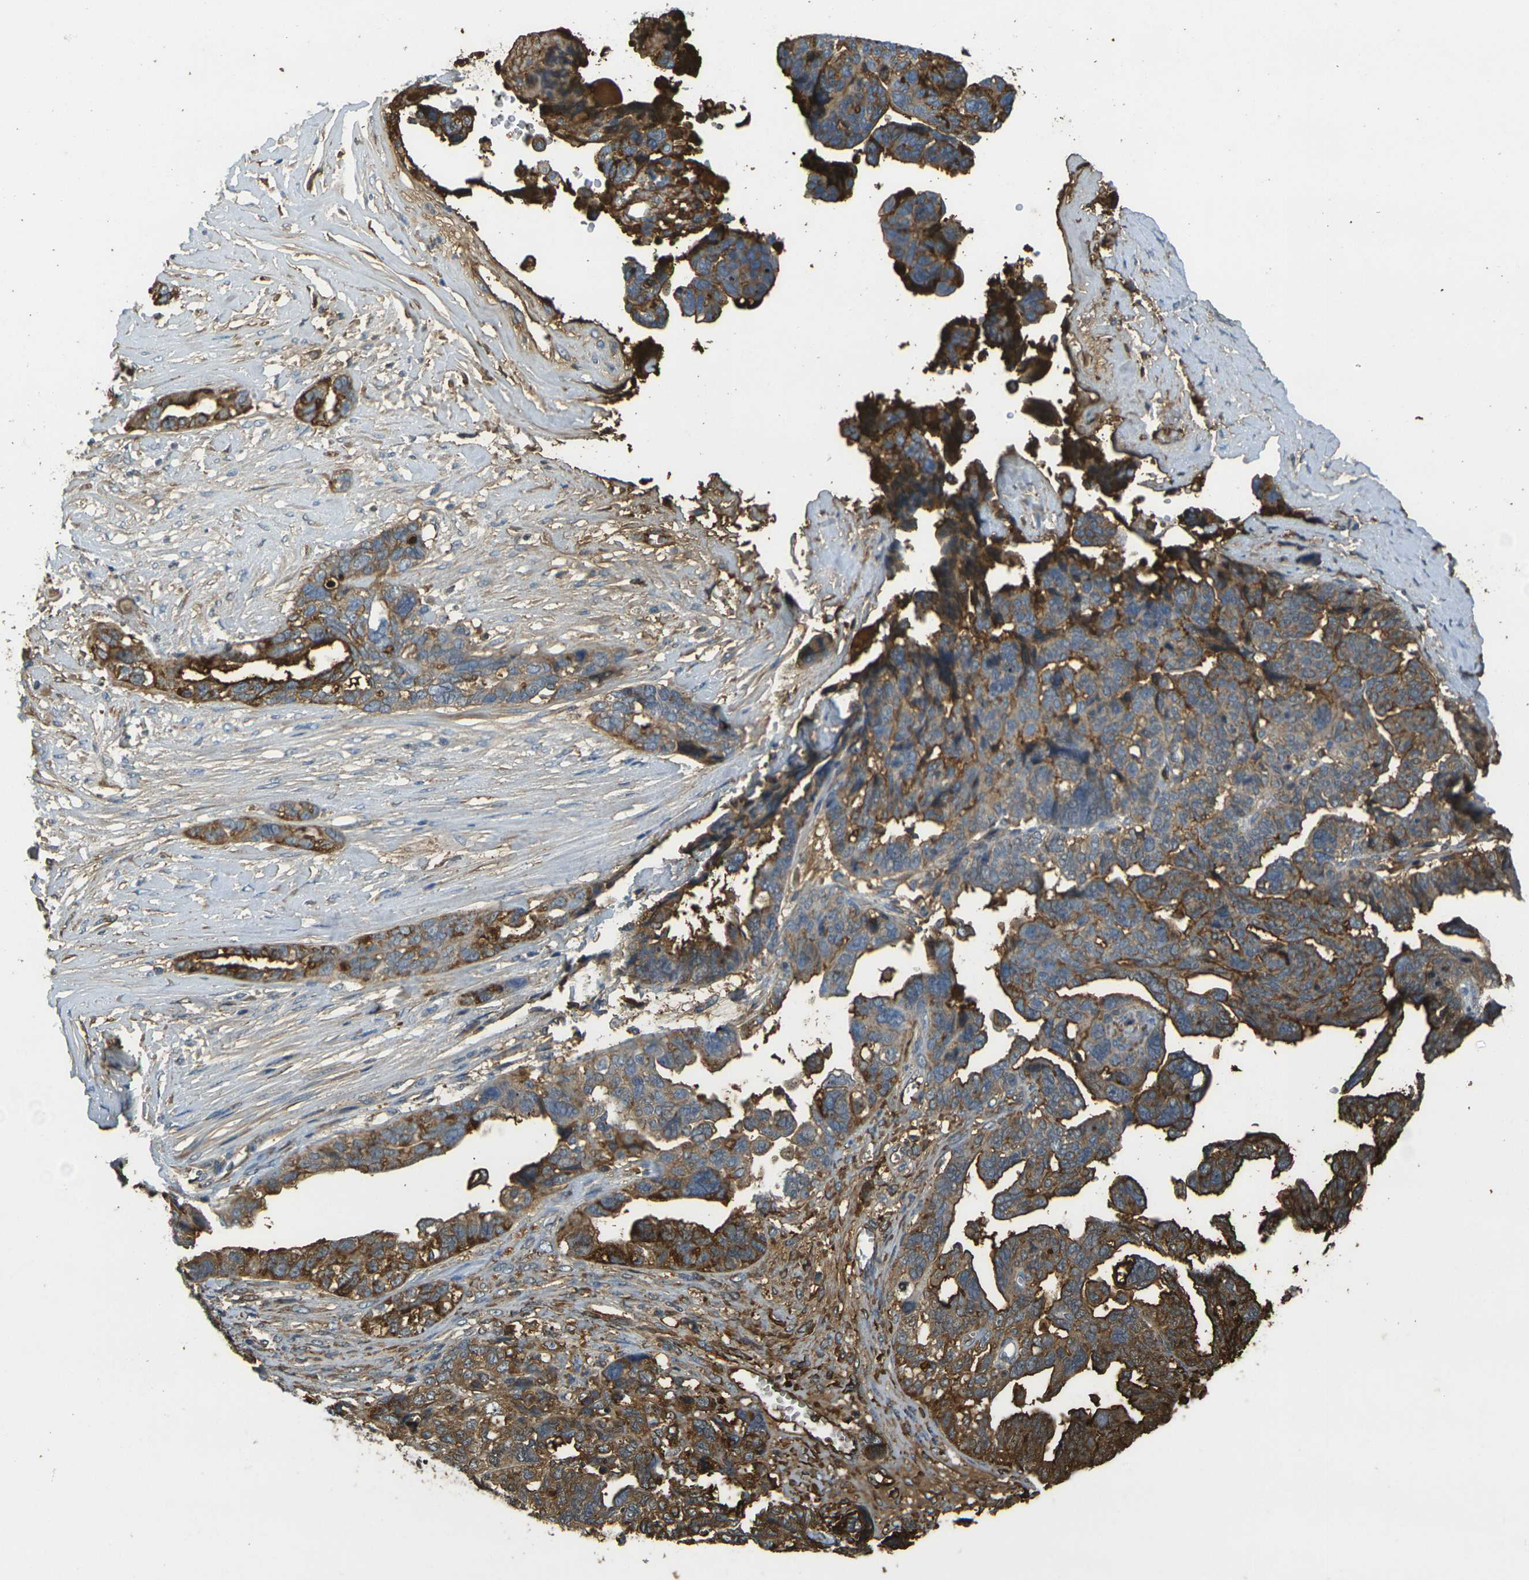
{"staining": {"intensity": "strong", "quantity": ">75%", "location": "cytoplasmic/membranous"}, "tissue": "ovarian cancer", "cell_type": "Tumor cells", "image_type": "cancer", "snomed": [{"axis": "morphology", "description": "Cystadenocarcinoma, serous, NOS"}, {"axis": "topography", "description": "Ovary"}], "caption": "Ovarian serous cystadenocarcinoma was stained to show a protein in brown. There is high levels of strong cytoplasmic/membranous expression in approximately >75% of tumor cells.", "gene": "PLCD1", "patient": {"sex": "female", "age": 79}}